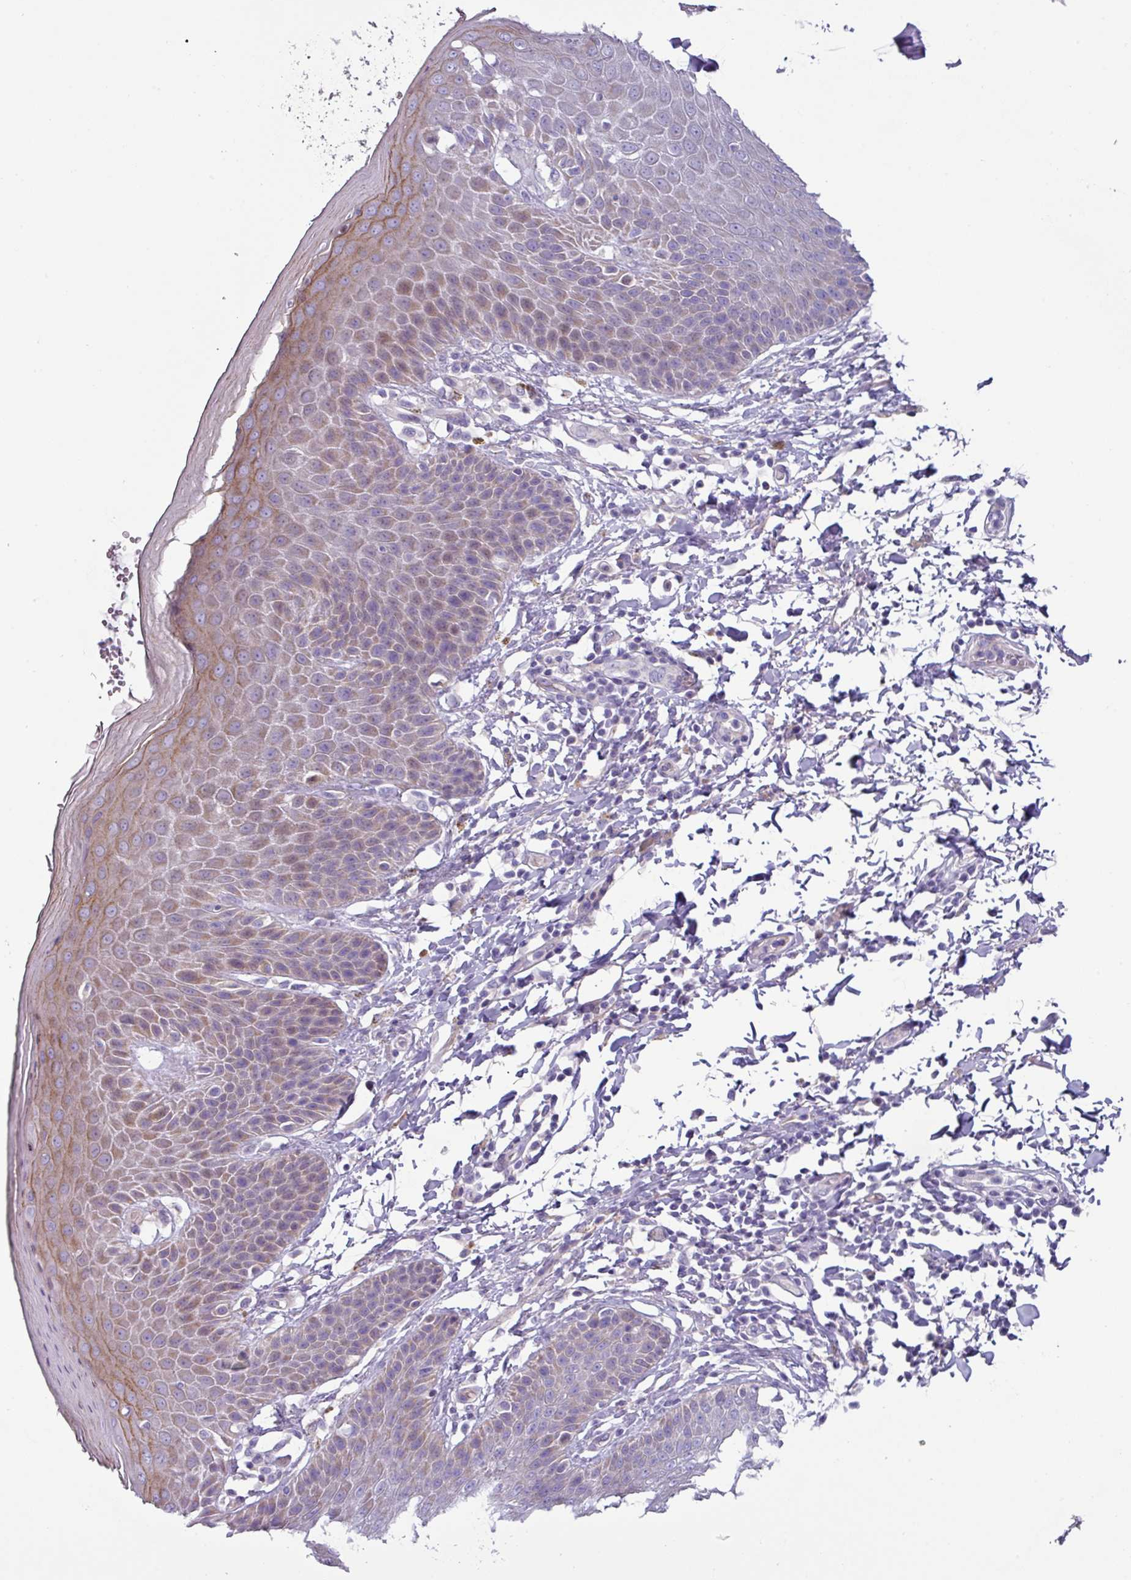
{"staining": {"intensity": "moderate", "quantity": "<25%", "location": "cytoplasmic/membranous"}, "tissue": "skin", "cell_type": "Epidermal cells", "image_type": "normal", "snomed": [{"axis": "morphology", "description": "Normal tissue, NOS"}, {"axis": "topography", "description": "Peripheral nerve tissue"}], "caption": "Skin stained with a protein marker exhibits moderate staining in epidermal cells.", "gene": "RGS16", "patient": {"sex": "male", "age": 51}}